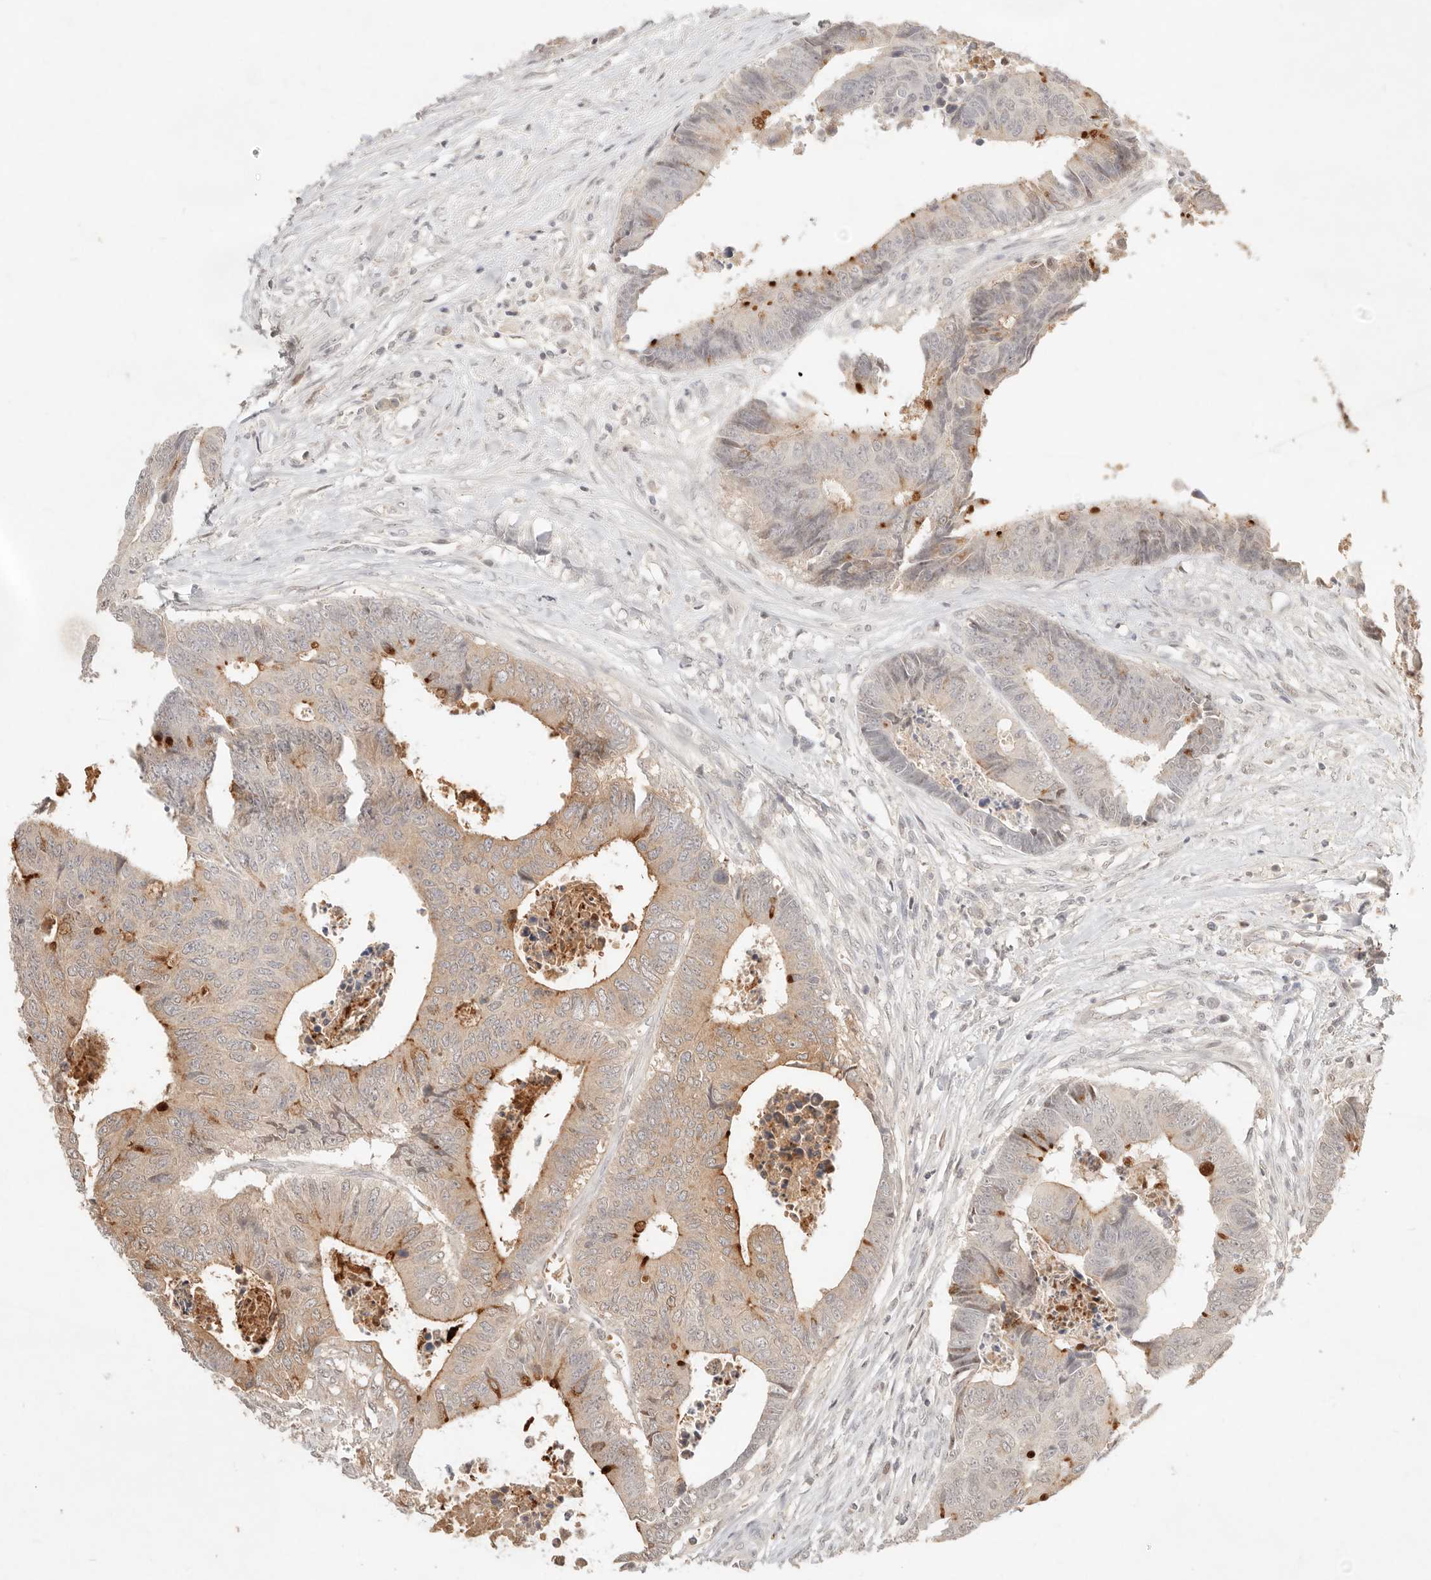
{"staining": {"intensity": "moderate", "quantity": "25%-75%", "location": "cytoplasmic/membranous"}, "tissue": "colorectal cancer", "cell_type": "Tumor cells", "image_type": "cancer", "snomed": [{"axis": "morphology", "description": "Adenocarcinoma, NOS"}, {"axis": "topography", "description": "Rectum"}], "caption": "DAB immunohistochemical staining of colorectal cancer shows moderate cytoplasmic/membranous protein positivity in about 25%-75% of tumor cells.", "gene": "MEP1A", "patient": {"sex": "male", "age": 84}}